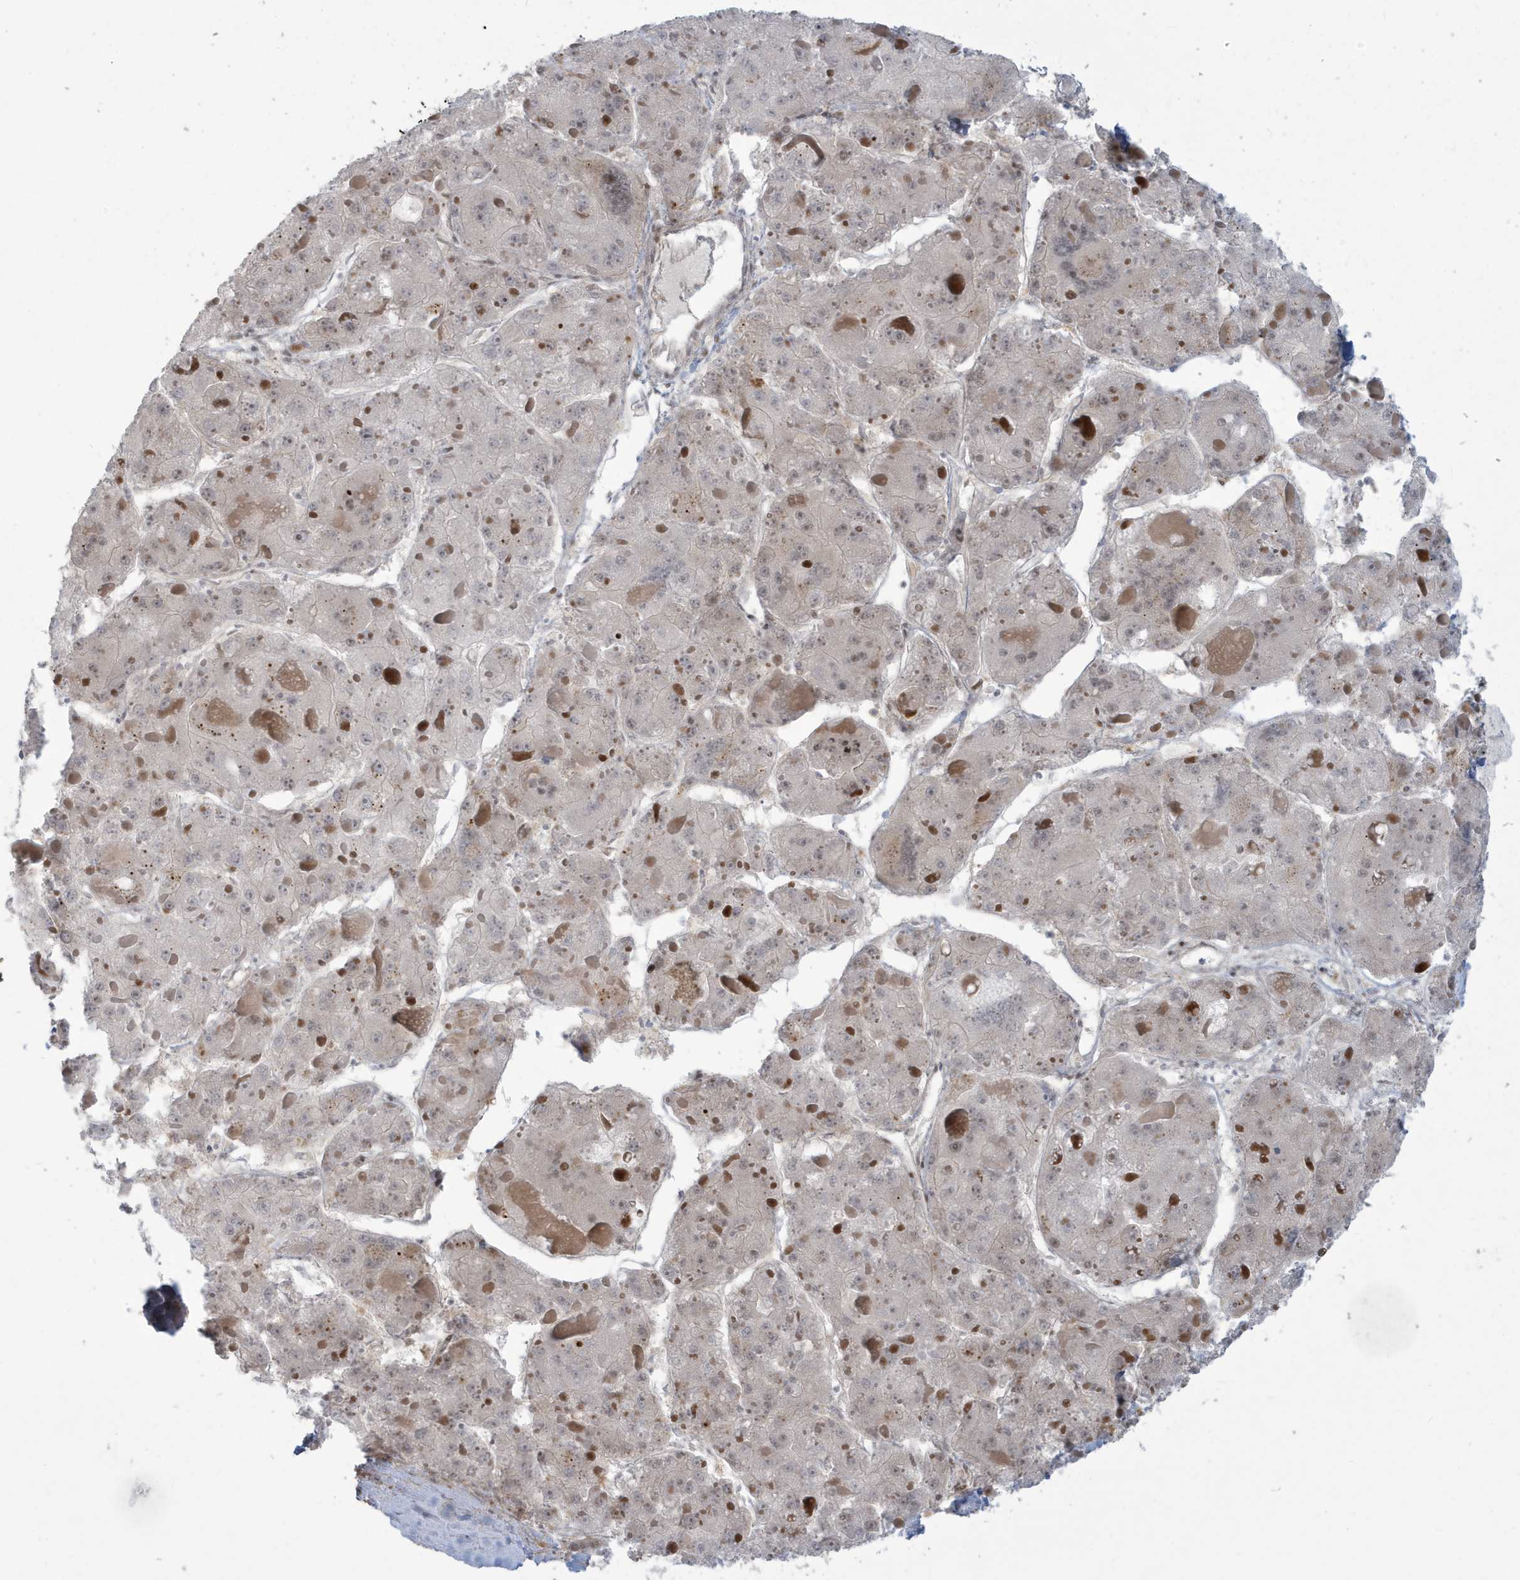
{"staining": {"intensity": "negative", "quantity": "none", "location": "none"}, "tissue": "liver cancer", "cell_type": "Tumor cells", "image_type": "cancer", "snomed": [{"axis": "morphology", "description": "Carcinoma, Hepatocellular, NOS"}, {"axis": "topography", "description": "Liver"}], "caption": "Immunohistochemical staining of human liver hepatocellular carcinoma reveals no significant staining in tumor cells.", "gene": "C1orf52", "patient": {"sex": "female", "age": 73}}